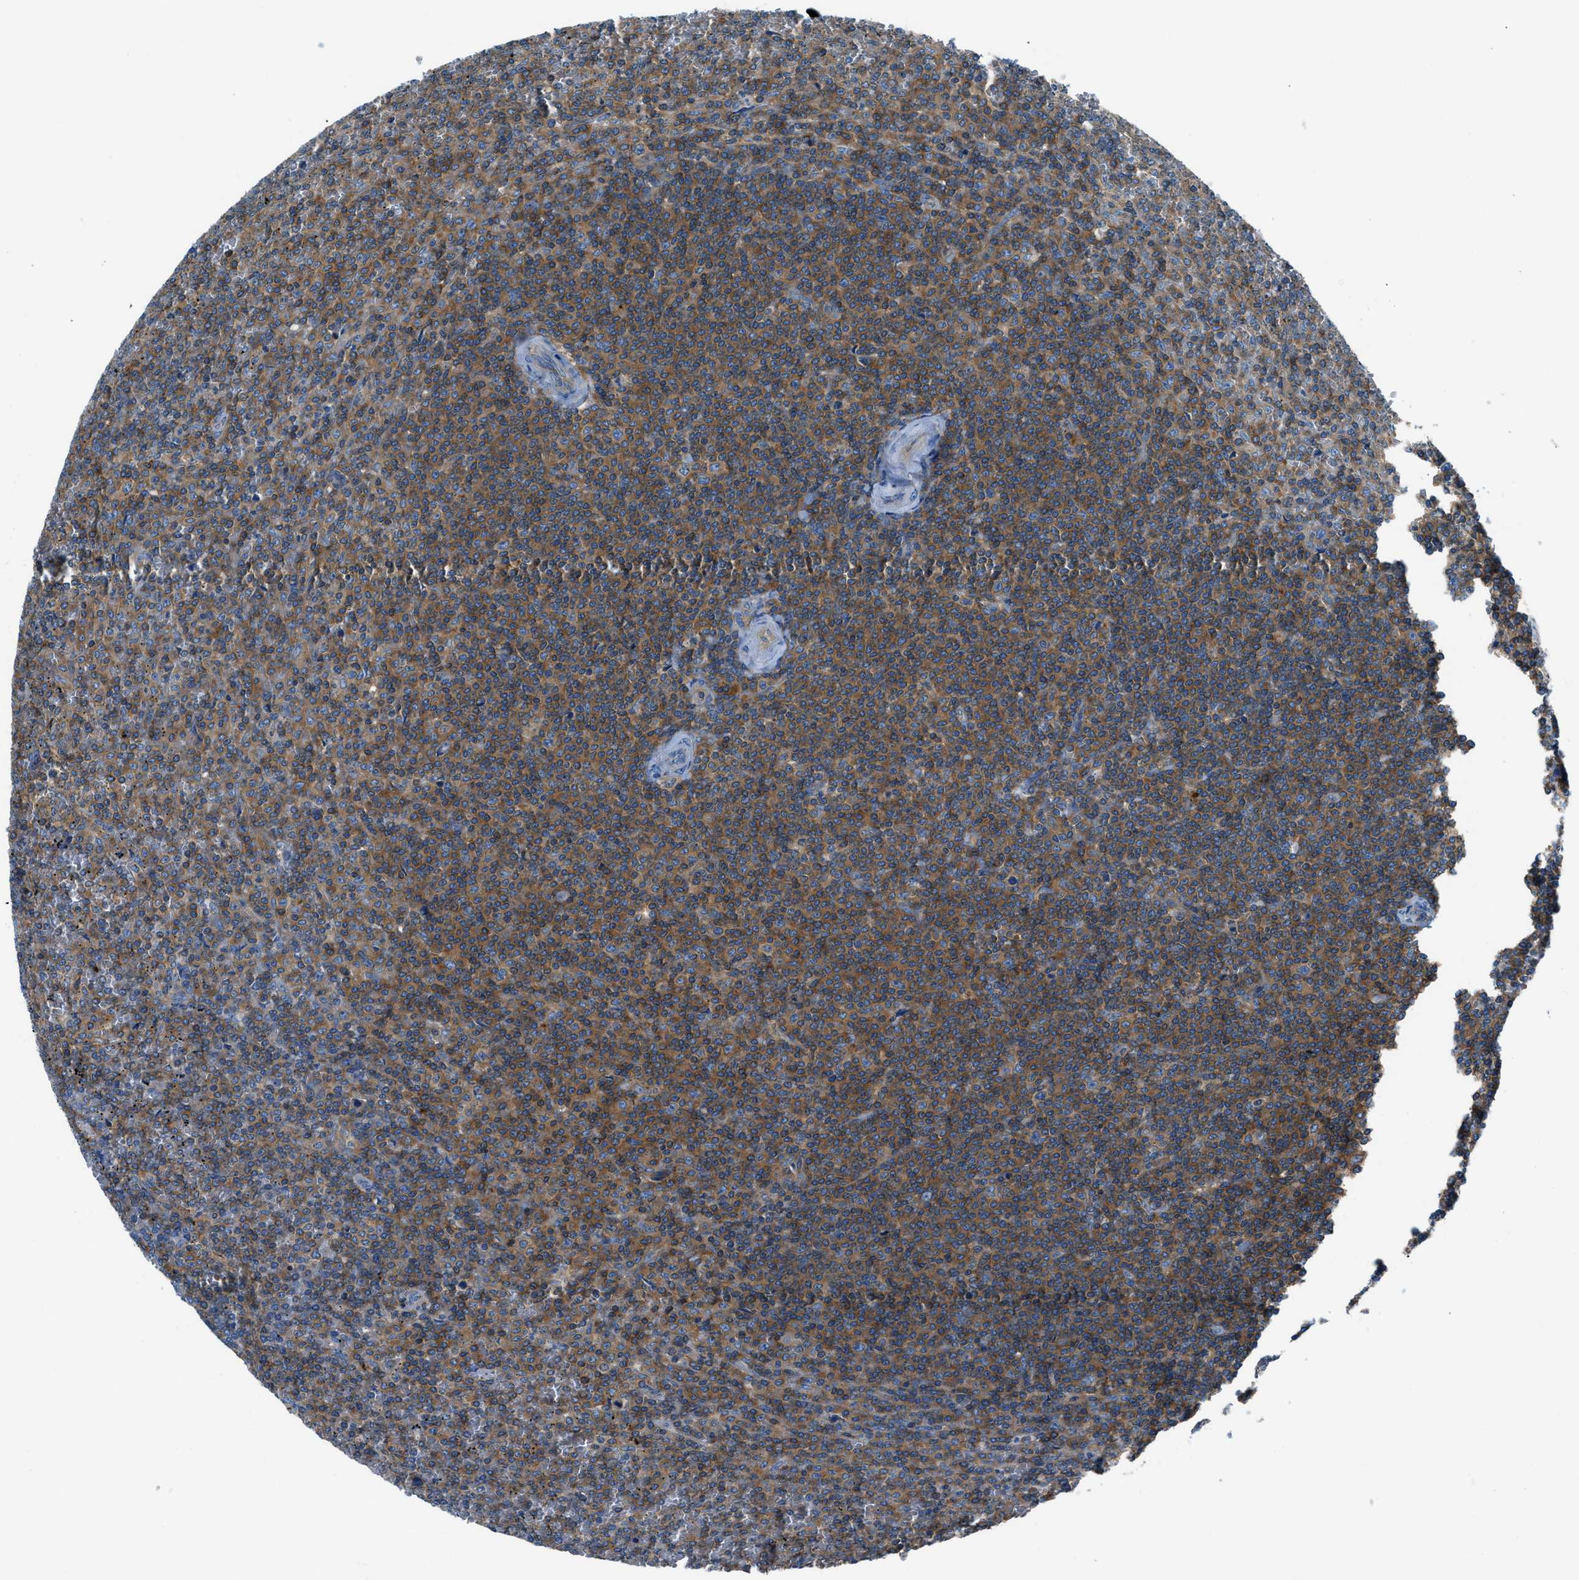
{"staining": {"intensity": "moderate", "quantity": ">75%", "location": "cytoplasmic/membranous"}, "tissue": "lymphoma", "cell_type": "Tumor cells", "image_type": "cancer", "snomed": [{"axis": "morphology", "description": "Malignant lymphoma, non-Hodgkin's type, Low grade"}, {"axis": "topography", "description": "Spleen"}], "caption": "Lymphoma stained with DAB (3,3'-diaminobenzidine) immunohistochemistry demonstrates medium levels of moderate cytoplasmic/membranous expression in about >75% of tumor cells.", "gene": "SARS1", "patient": {"sex": "female", "age": 19}}